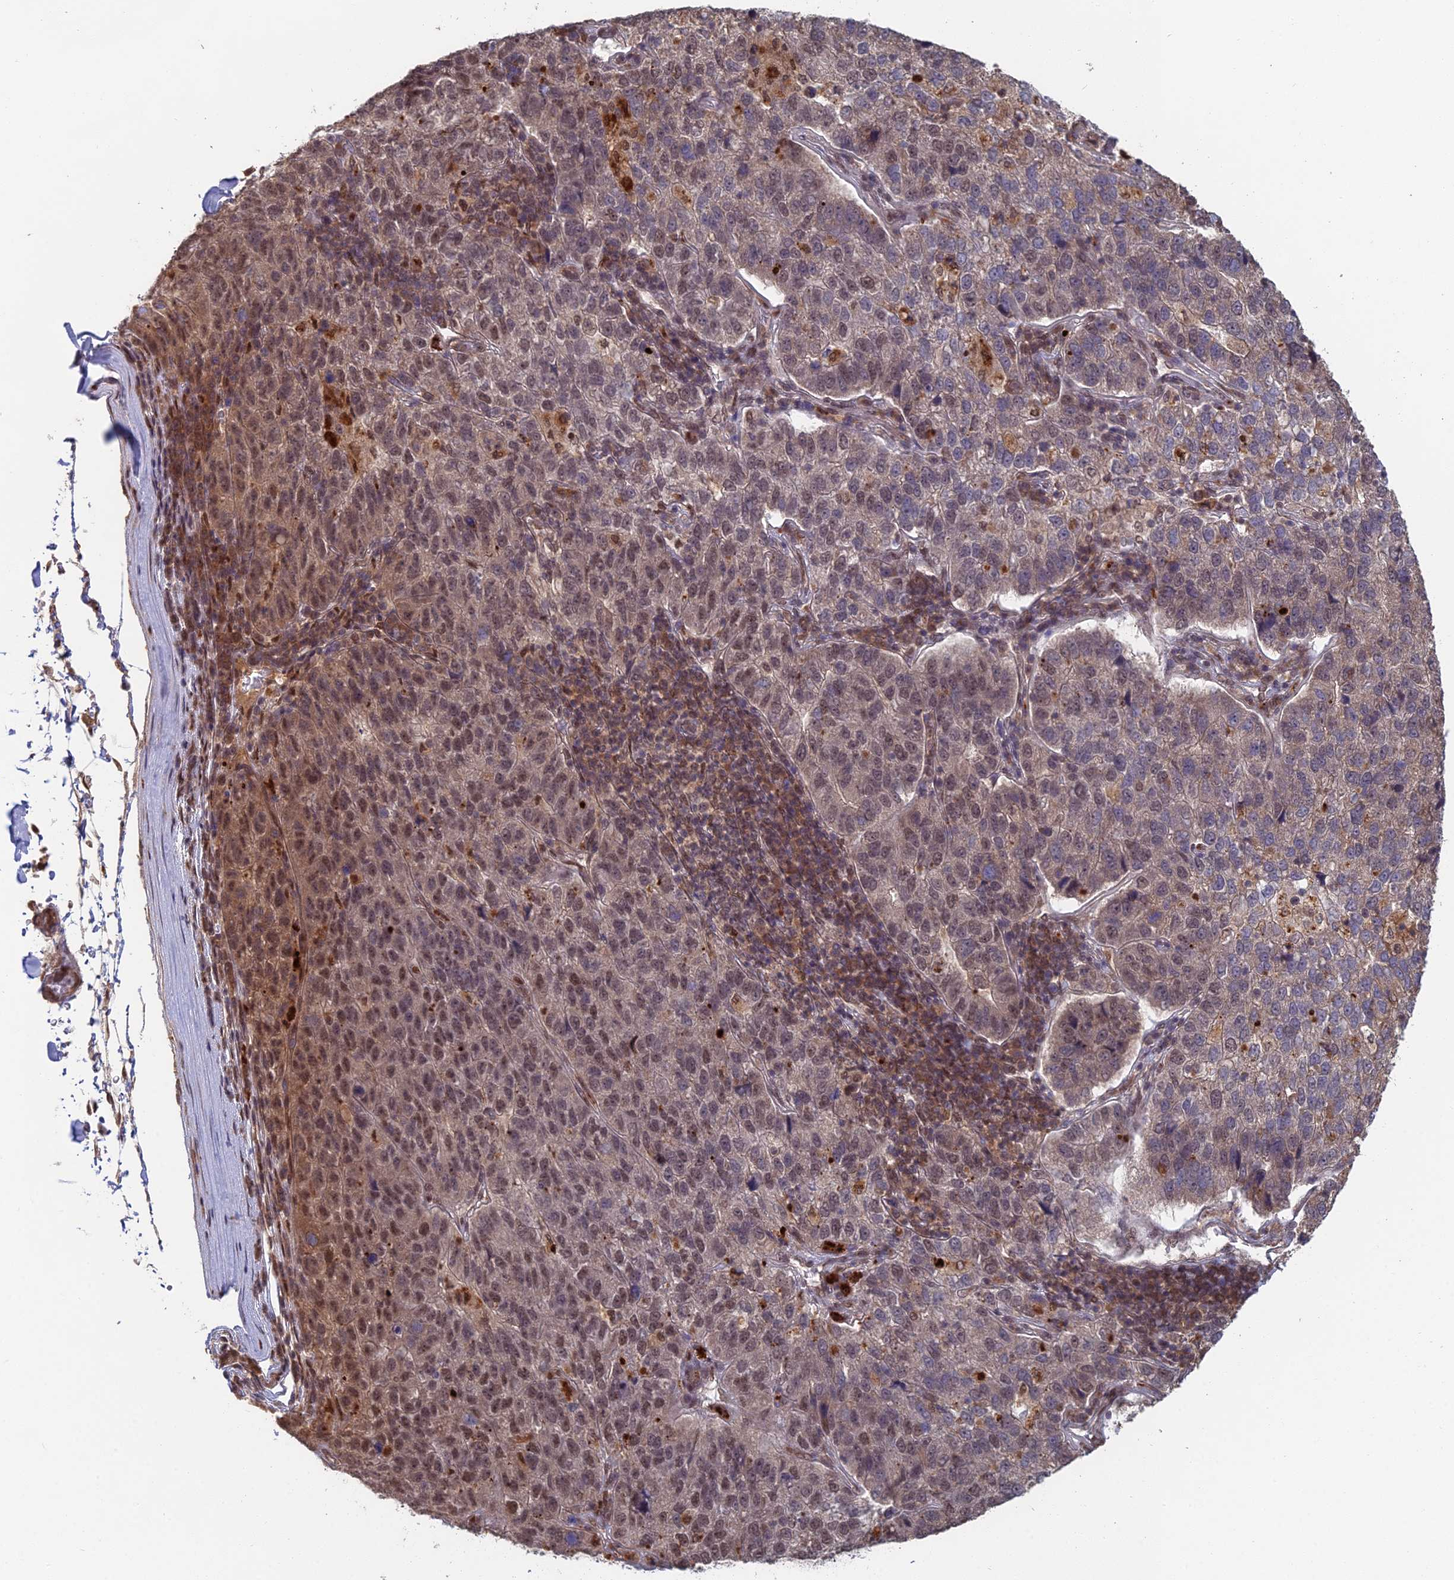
{"staining": {"intensity": "moderate", "quantity": "25%-75%", "location": "nuclear"}, "tissue": "pancreatic cancer", "cell_type": "Tumor cells", "image_type": "cancer", "snomed": [{"axis": "morphology", "description": "Adenocarcinoma, NOS"}, {"axis": "topography", "description": "Pancreas"}], "caption": "A micrograph of human pancreatic cancer (adenocarcinoma) stained for a protein shows moderate nuclear brown staining in tumor cells. (Stains: DAB in brown, nuclei in blue, Microscopy: brightfield microscopy at high magnification).", "gene": "RANBP3", "patient": {"sex": "female", "age": 61}}